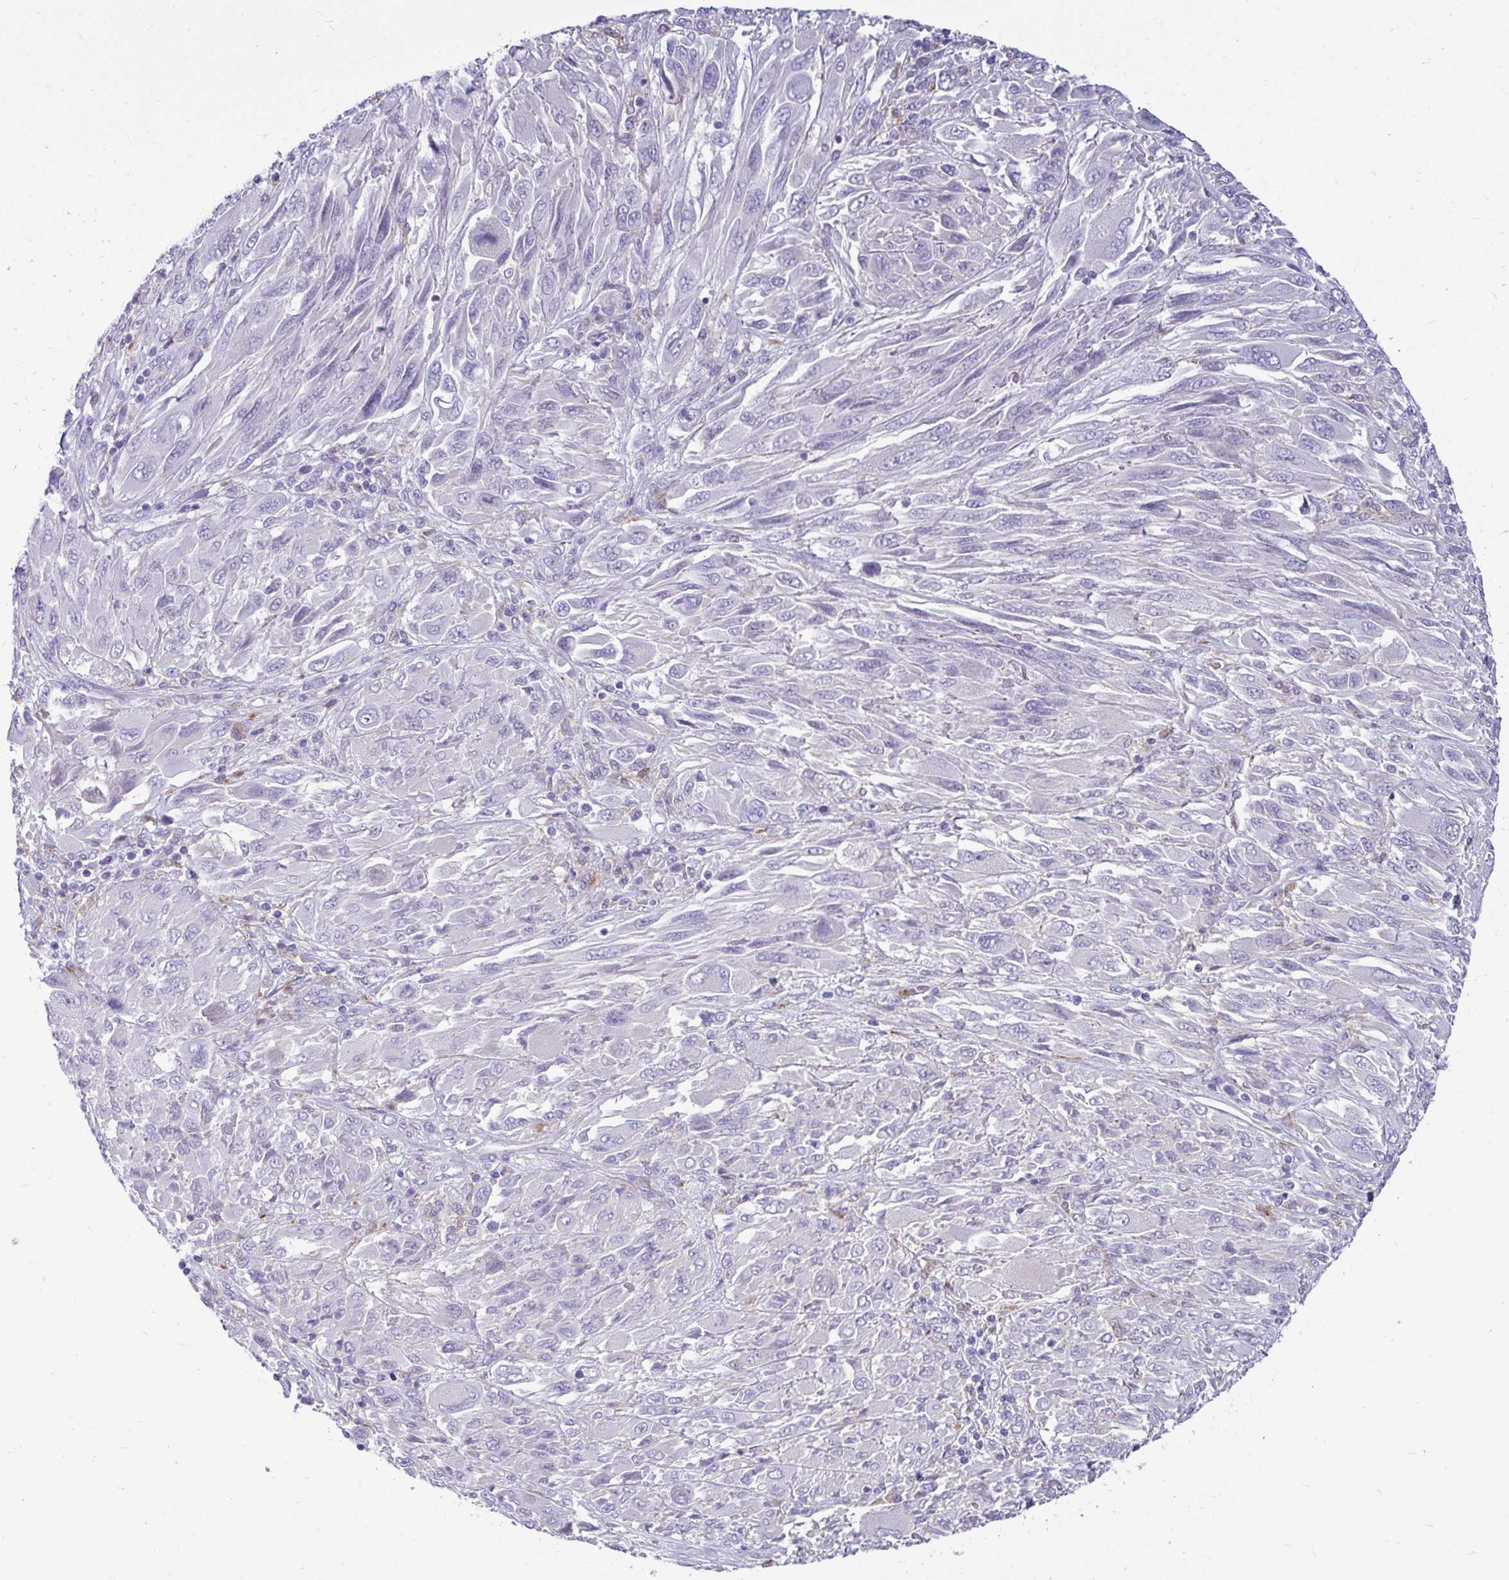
{"staining": {"intensity": "negative", "quantity": "none", "location": "none"}, "tissue": "melanoma", "cell_type": "Tumor cells", "image_type": "cancer", "snomed": [{"axis": "morphology", "description": "Malignant melanoma, NOS"}, {"axis": "topography", "description": "Skin"}], "caption": "IHC of melanoma demonstrates no staining in tumor cells. The staining was performed using DAB (3,3'-diaminobenzidine) to visualize the protein expression in brown, while the nuclei were stained in blue with hematoxylin (Magnification: 20x).", "gene": "CTSZ", "patient": {"sex": "female", "age": 91}}